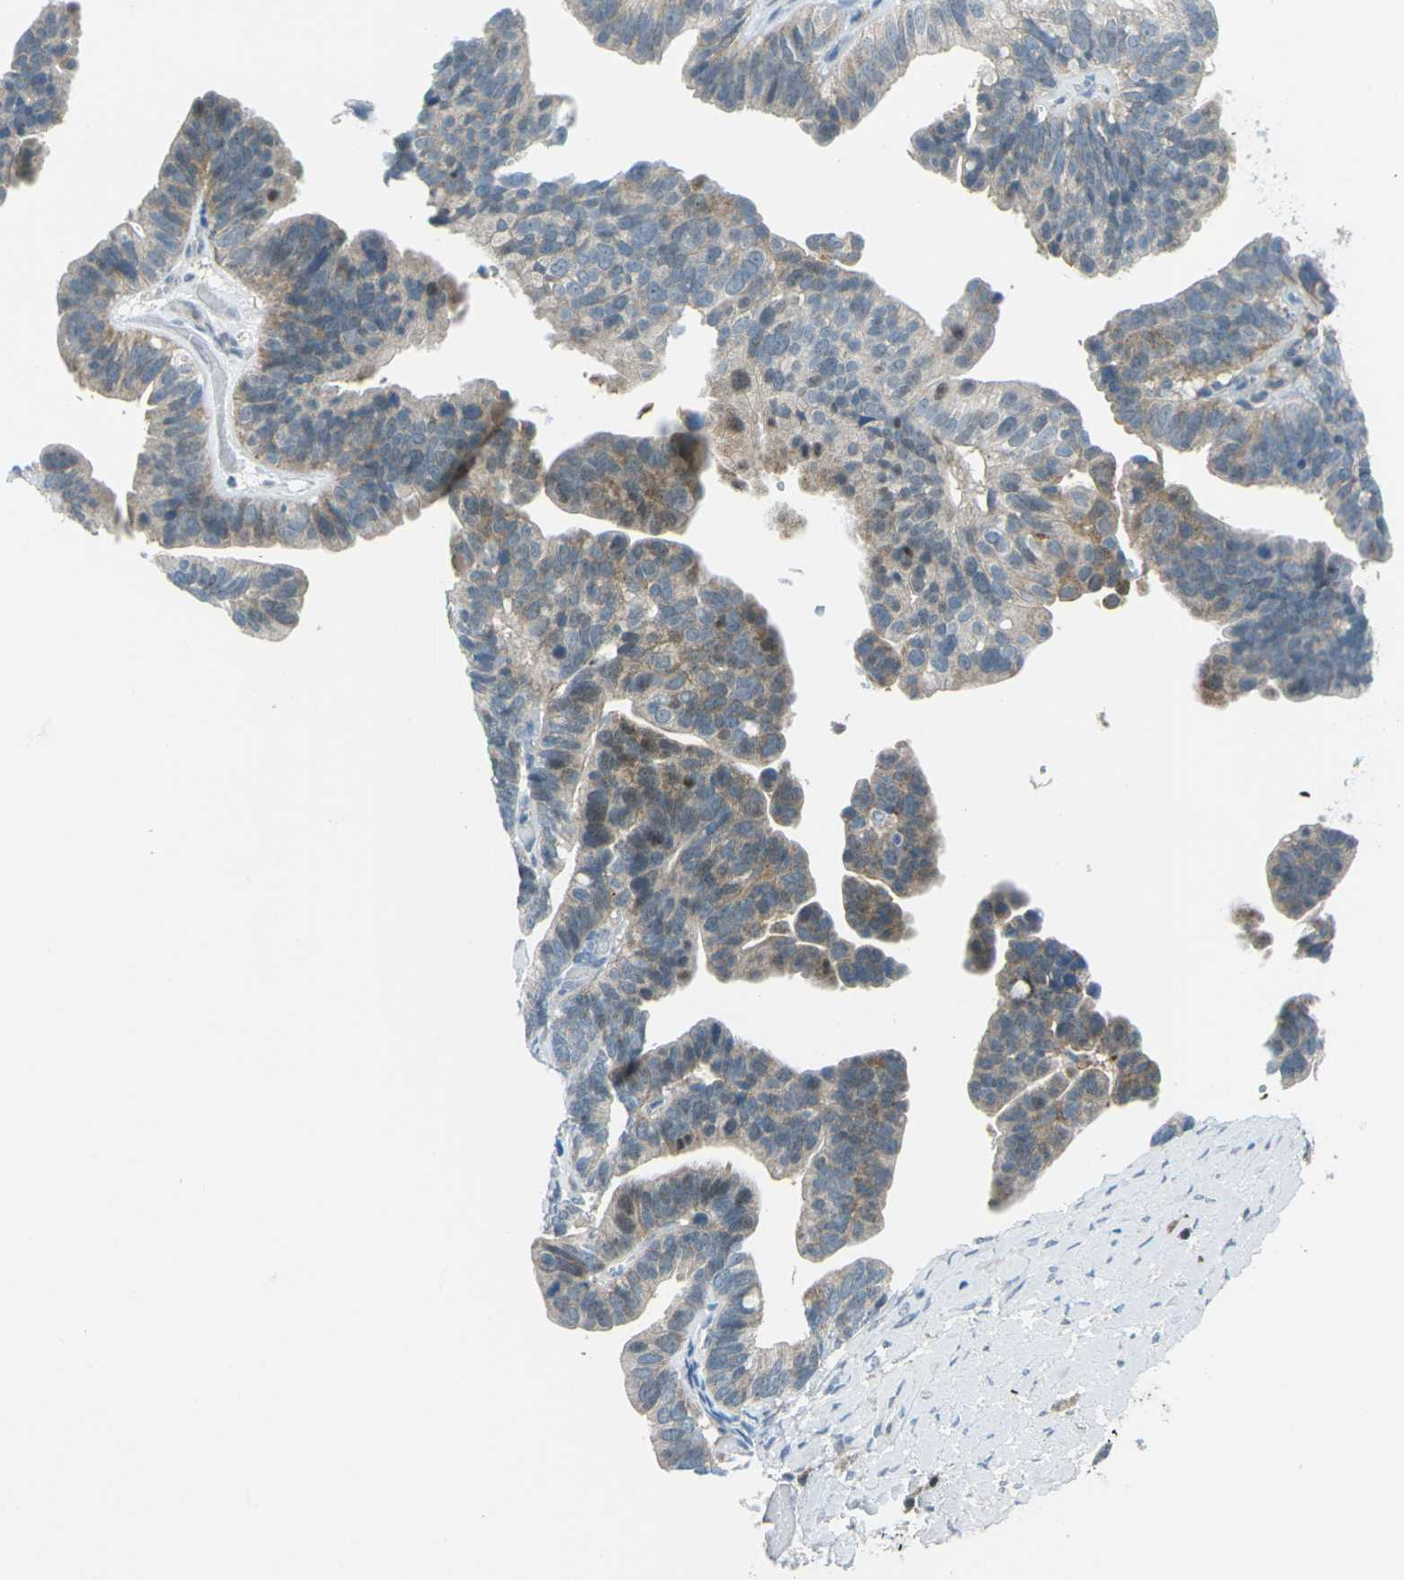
{"staining": {"intensity": "weak", "quantity": "25%-75%", "location": "cytoplasmic/membranous"}, "tissue": "ovarian cancer", "cell_type": "Tumor cells", "image_type": "cancer", "snomed": [{"axis": "morphology", "description": "Cystadenocarcinoma, serous, NOS"}, {"axis": "topography", "description": "Ovary"}], "caption": "Protein staining of serous cystadenocarcinoma (ovarian) tissue exhibits weak cytoplasmic/membranous expression in about 25%-75% of tumor cells.", "gene": "PRKCA", "patient": {"sex": "female", "age": 56}}